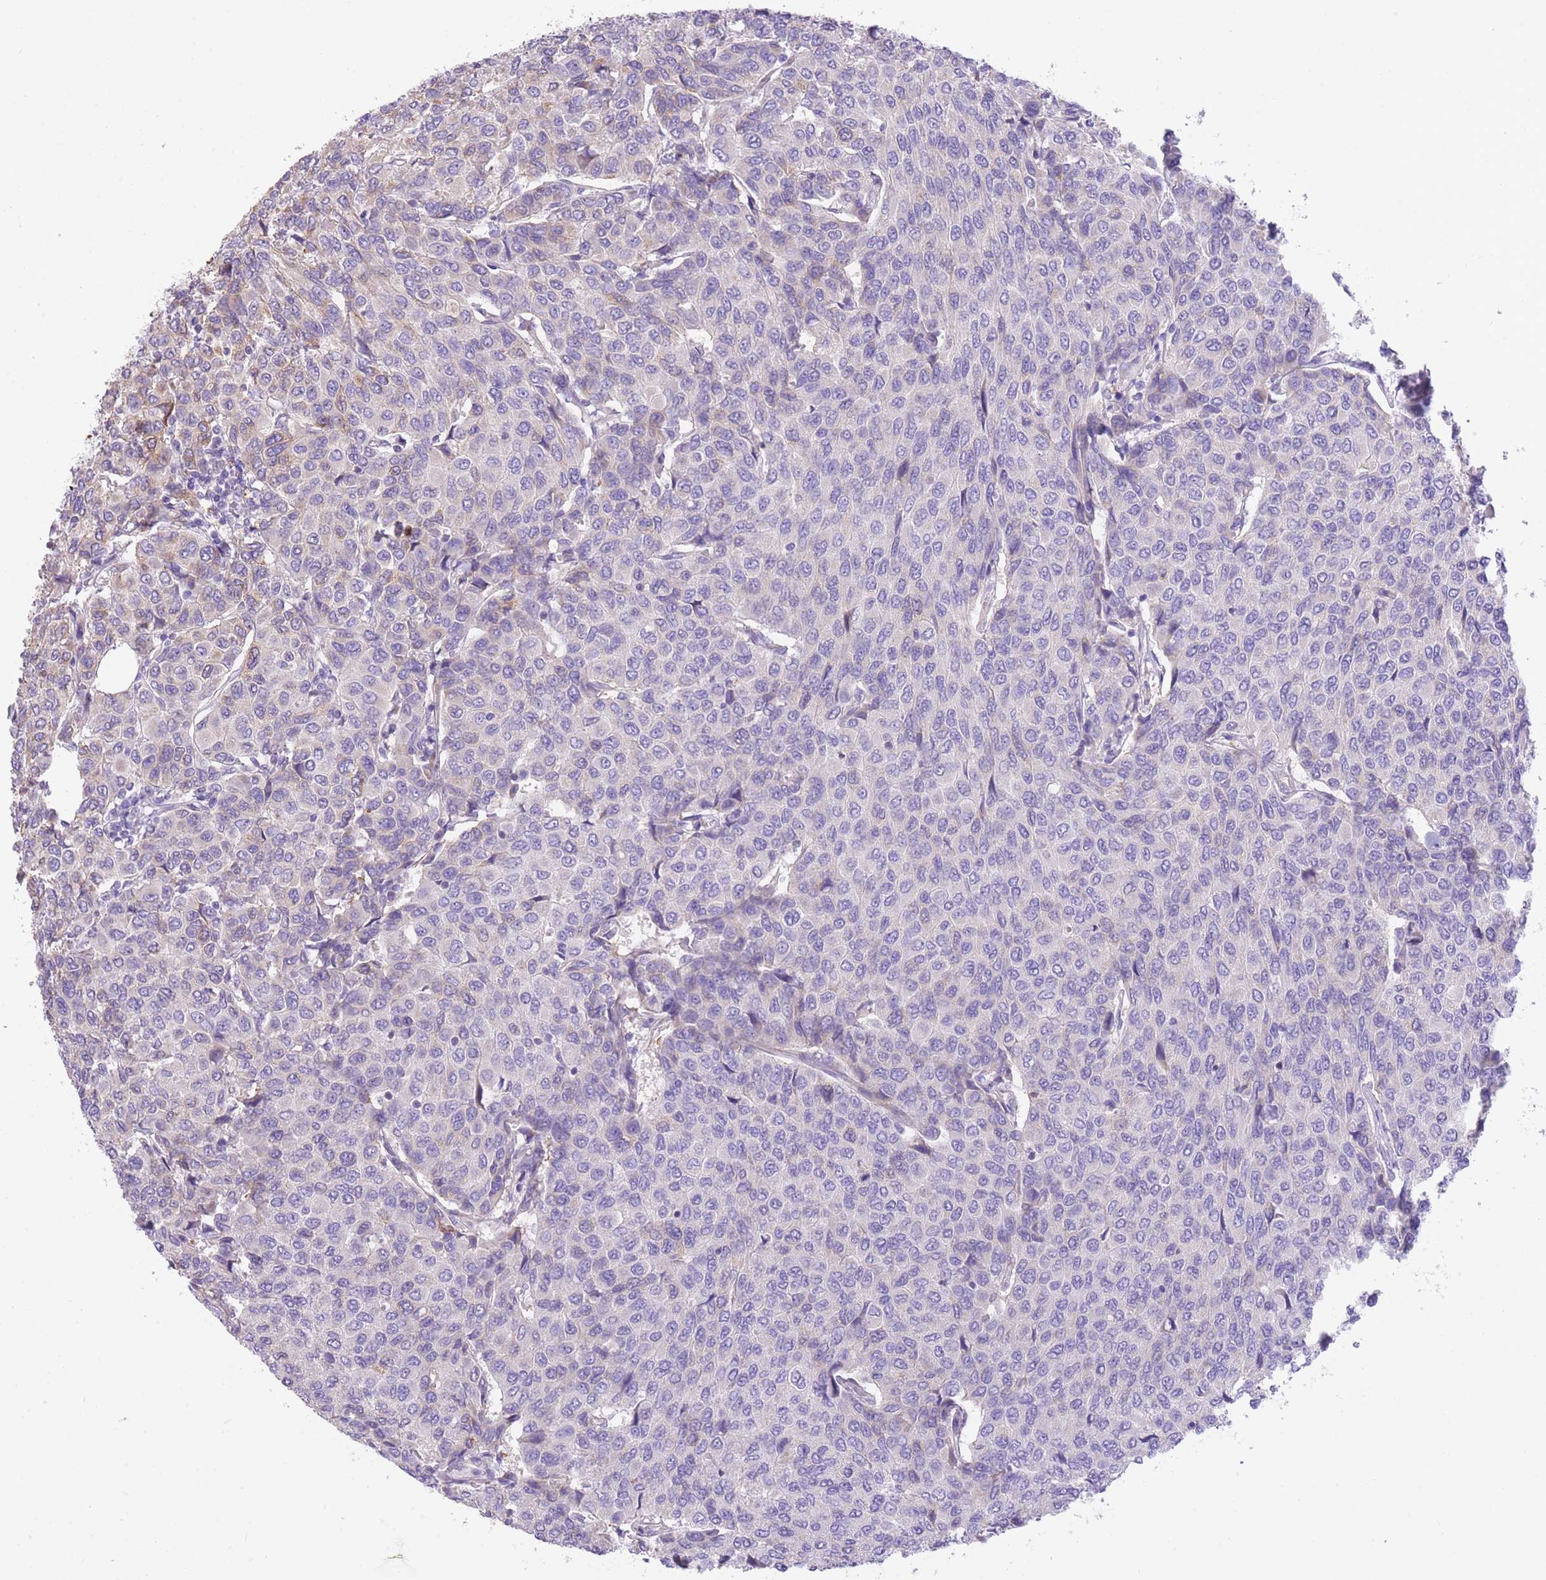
{"staining": {"intensity": "negative", "quantity": "none", "location": "none"}, "tissue": "breast cancer", "cell_type": "Tumor cells", "image_type": "cancer", "snomed": [{"axis": "morphology", "description": "Duct carcinoma"}, {"axis": "topography", "description": "Breast"}], "caption": "Protein analysis of infiltrating ductal carcinoma (breast) demonstrates no significant positivity in tumor cells. (Brightfield microscopy of DAB immunohistochemistry (IHC) at high magnification).", "gene": "RHOU", "patient": {"sex": "female", "age": 55}}